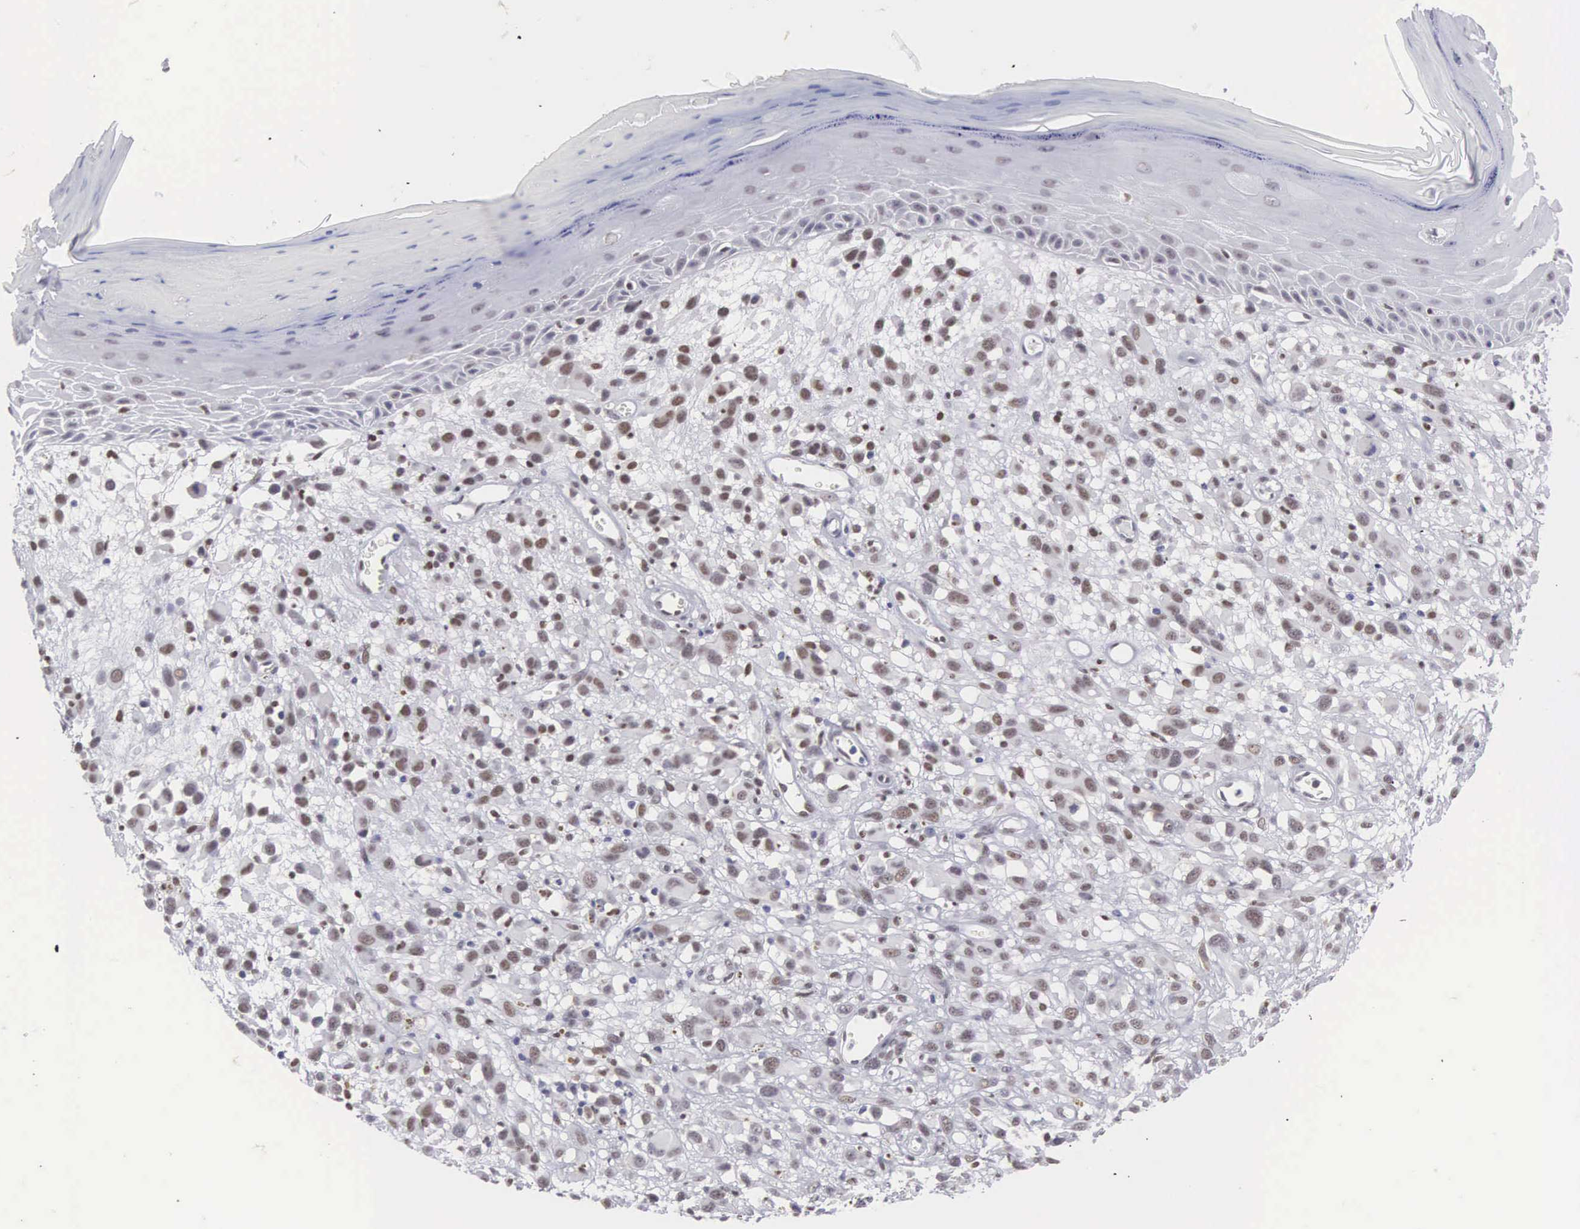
{"staining": {"intensity": "moderate", "quantity": "25%-75%", "location": "nuclear"}, "tissue": "melanoma", "cell_type": "Tumor cells", "image_type": "cancer", "snomed": [{"axis": "morphology", "description": "Malignant melanoma, NOS"}, {"axis": "topography", "description": "Skin"}], "caption": "Melanoma stained with immunohistochemistry (IHC) displays moderate nuclear staining in about 25%-75% of tumor cells.", "gene": "ETV6", "patient": {"sex": "male", "age": 51}}